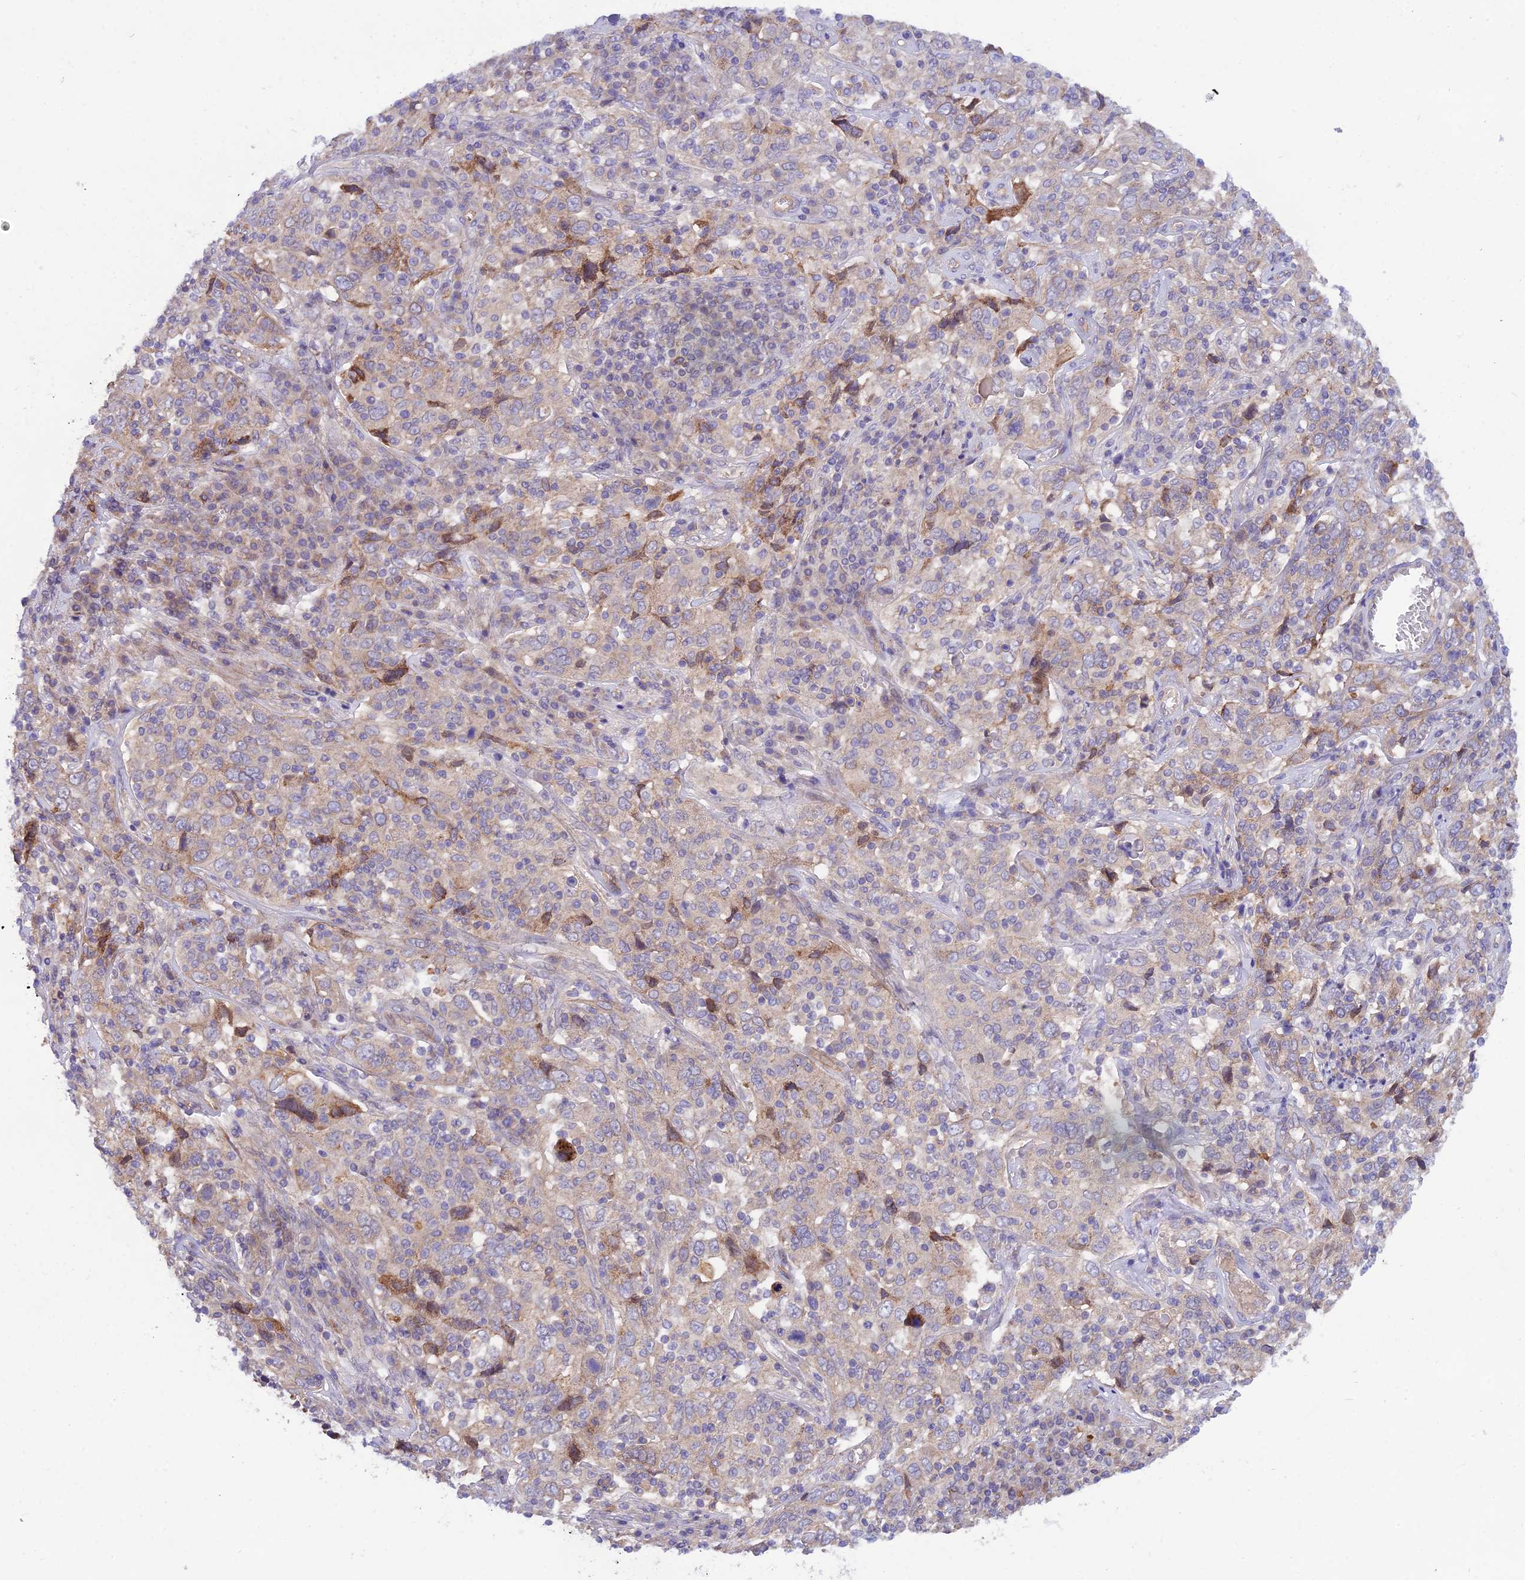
{"staining": {"intensity": "weak", "quantity": "25%-75%", "location": "cytoplasmic/membranous"}, "tissue": "cervical cancer", "cell_type": "Tumor cells", "image_type": "cancer", "snomed": [{"axis": "morphology", "description": "Squamous cell carcinoma, NOS"}, {"axis": "topography", "description": "Cervix"}], "caption": "Immunohistochemistry (IHC) staining of cervical cancer (squamous cell carcinoma), which displays low levels of weak cytoplasmic/membranous positivity in approximately 25%-75% of tumor cells indicating weak cytoplasmic/membranous protein expression. The staining was performed using DAB (brown) for protein detection and nuclei were counterstained in hematoxylin (blue).", "gene": "TRIM43B", "patient": {"sex": "female", "age": 46}}